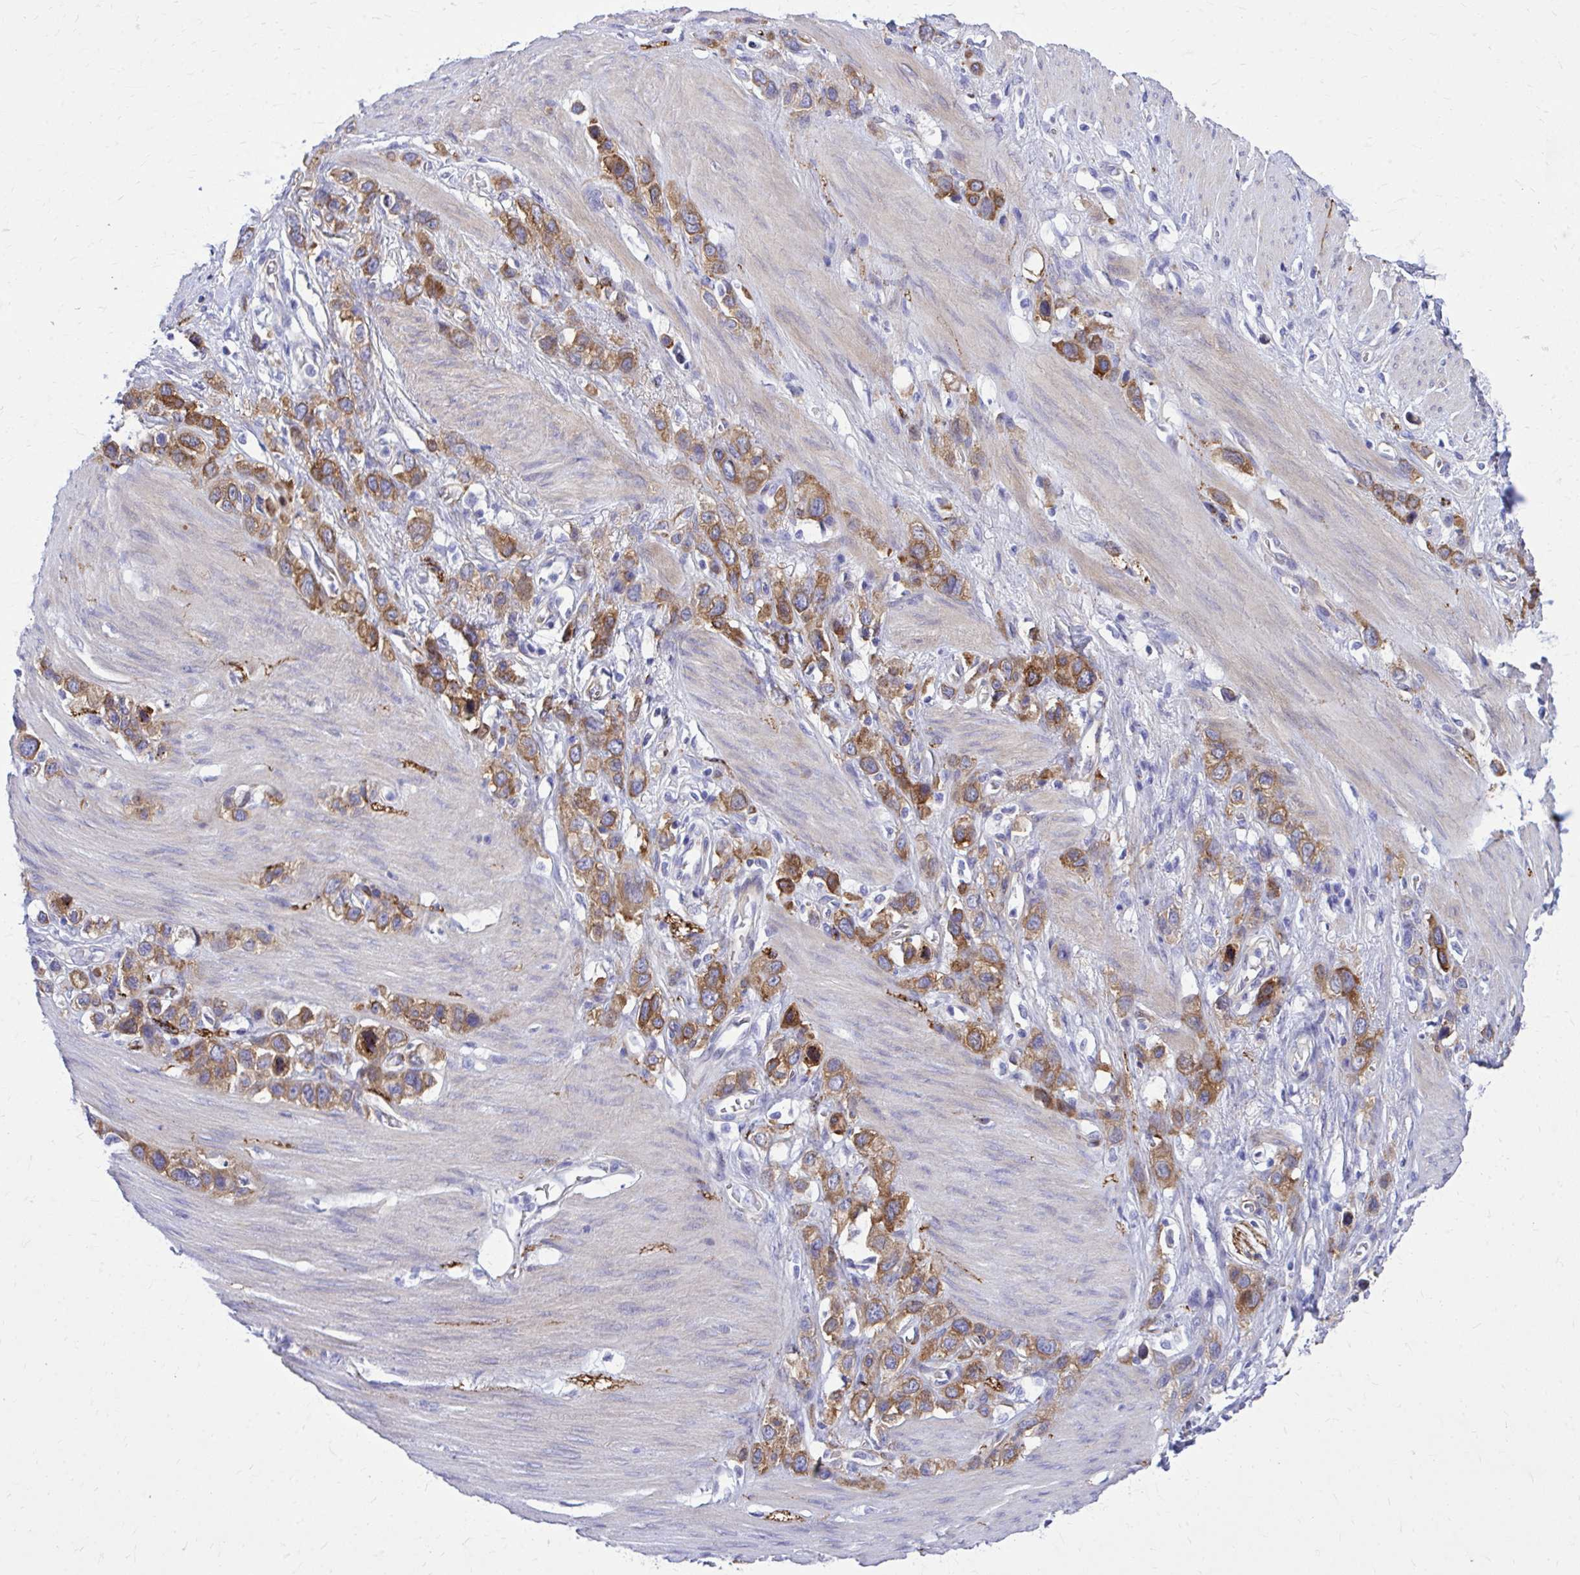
{"staining": {"intensity": "moderate", "quantity": ">75%", "location": "cytoplasmic/membranous"}, "tissue": "stomach cancer", "cell_type": "Tumor cells", "image_type": "cancer", "snomed": [{"axis": "morphology", "description": "Adenocarcinoma, NOS"}, {"axis": "topography", "description": "Stomach"}], "caption": "A brown stain labels moderate cytoplasmic/membranous staining of a protein in human stomach adenocarcinoma tumor cells.", "gene": "EPB41L1", "patient": {"sex": "female", "age": 65}}